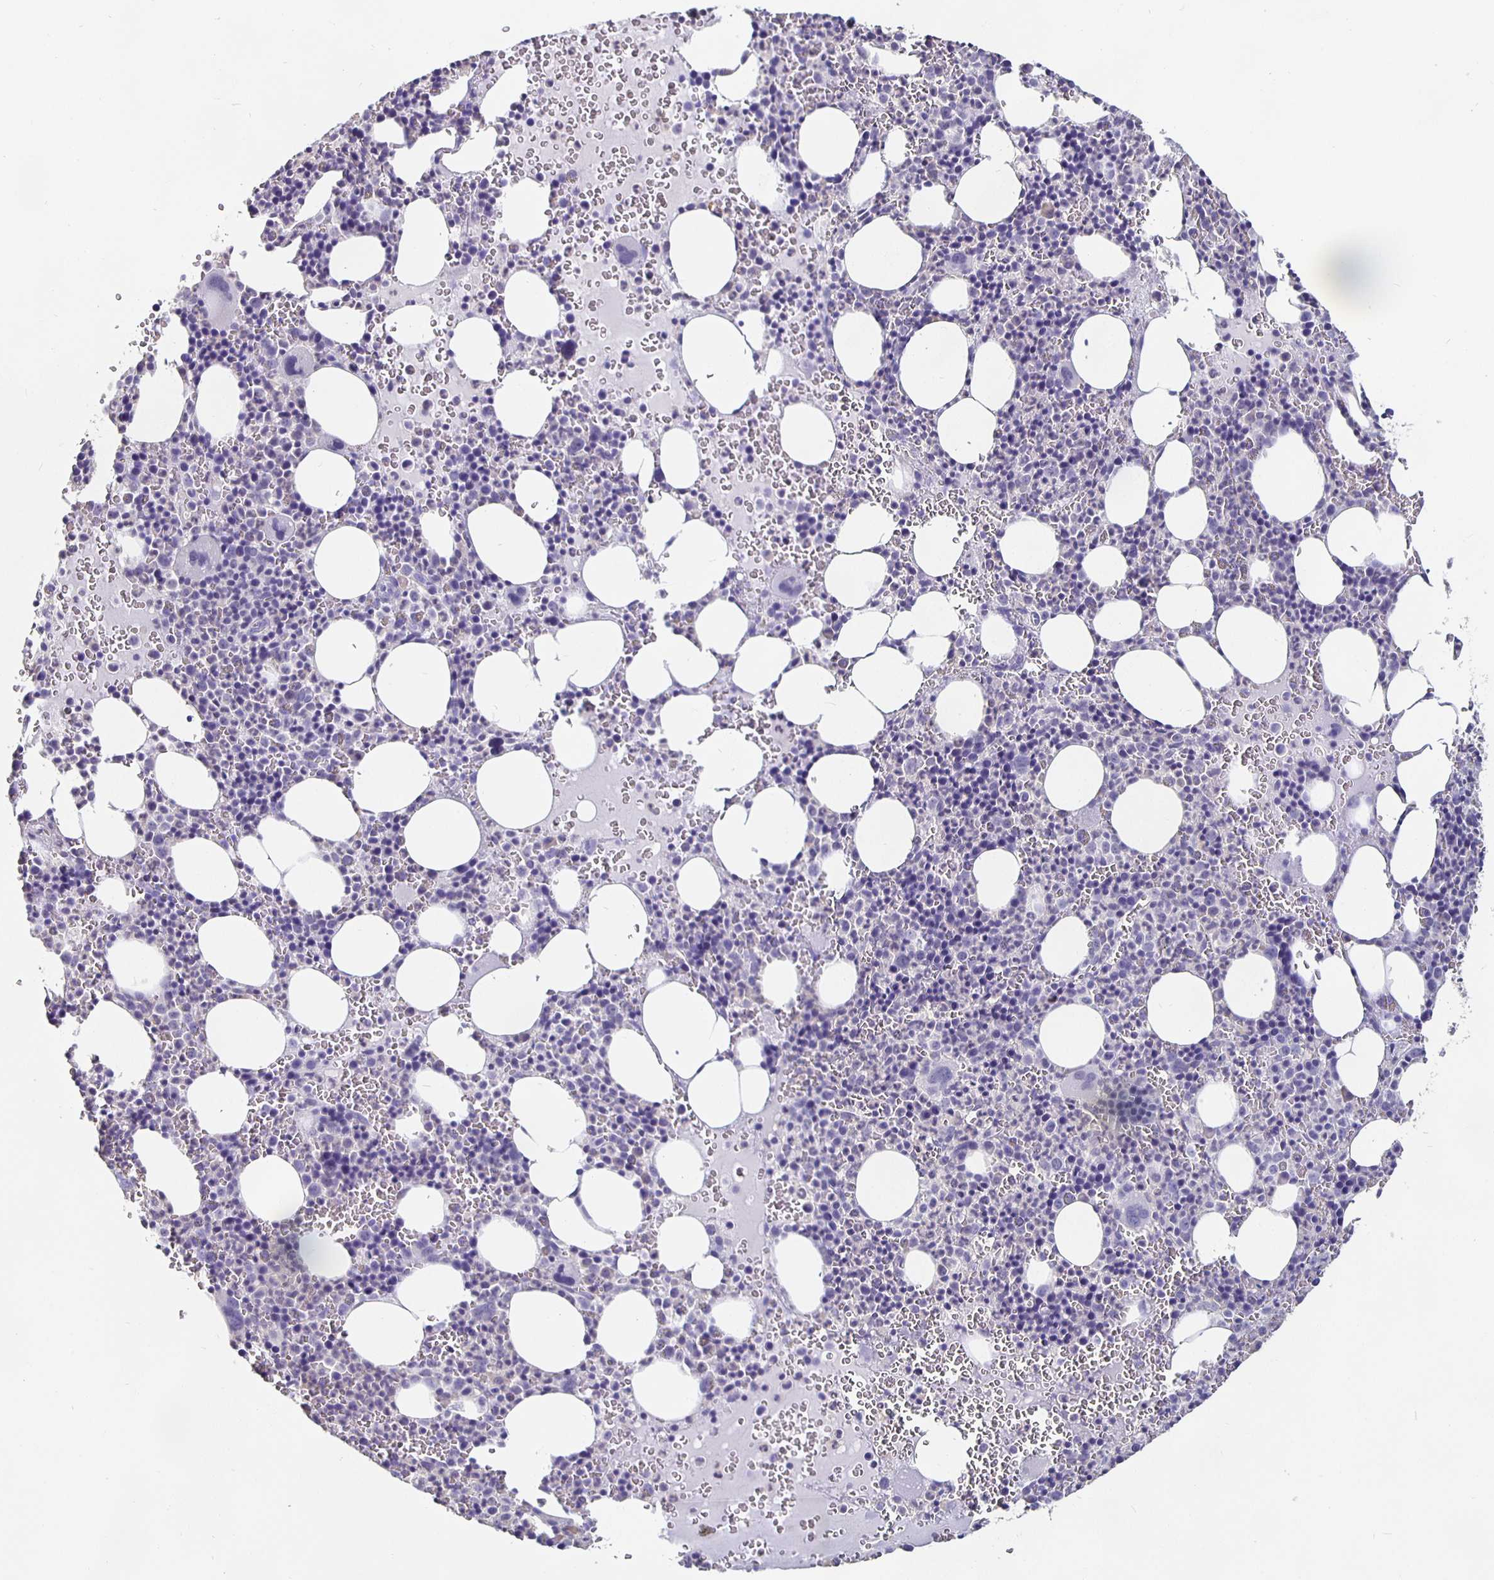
{"staining": {"intensity": "negative", "quantity": "none", "location": "none"}, "tissue": "bone marrow", "cell_type": "Hematopoietic cells", "image_type": "normal", "snomed": [{"axis": "morphology", "description": "Normal tissue, NOS"}, {"axis": "topography", "description": "Bone marrow"}], "caption": "Immunohistochemistry (IHC) histopathology image of benign bone marrow: bone marrow stained with DAB demonstrates no significant protein expression in hematopoietic cells.", "gene": "GPX4", "patient": {"sex": "male", "age": 63}}